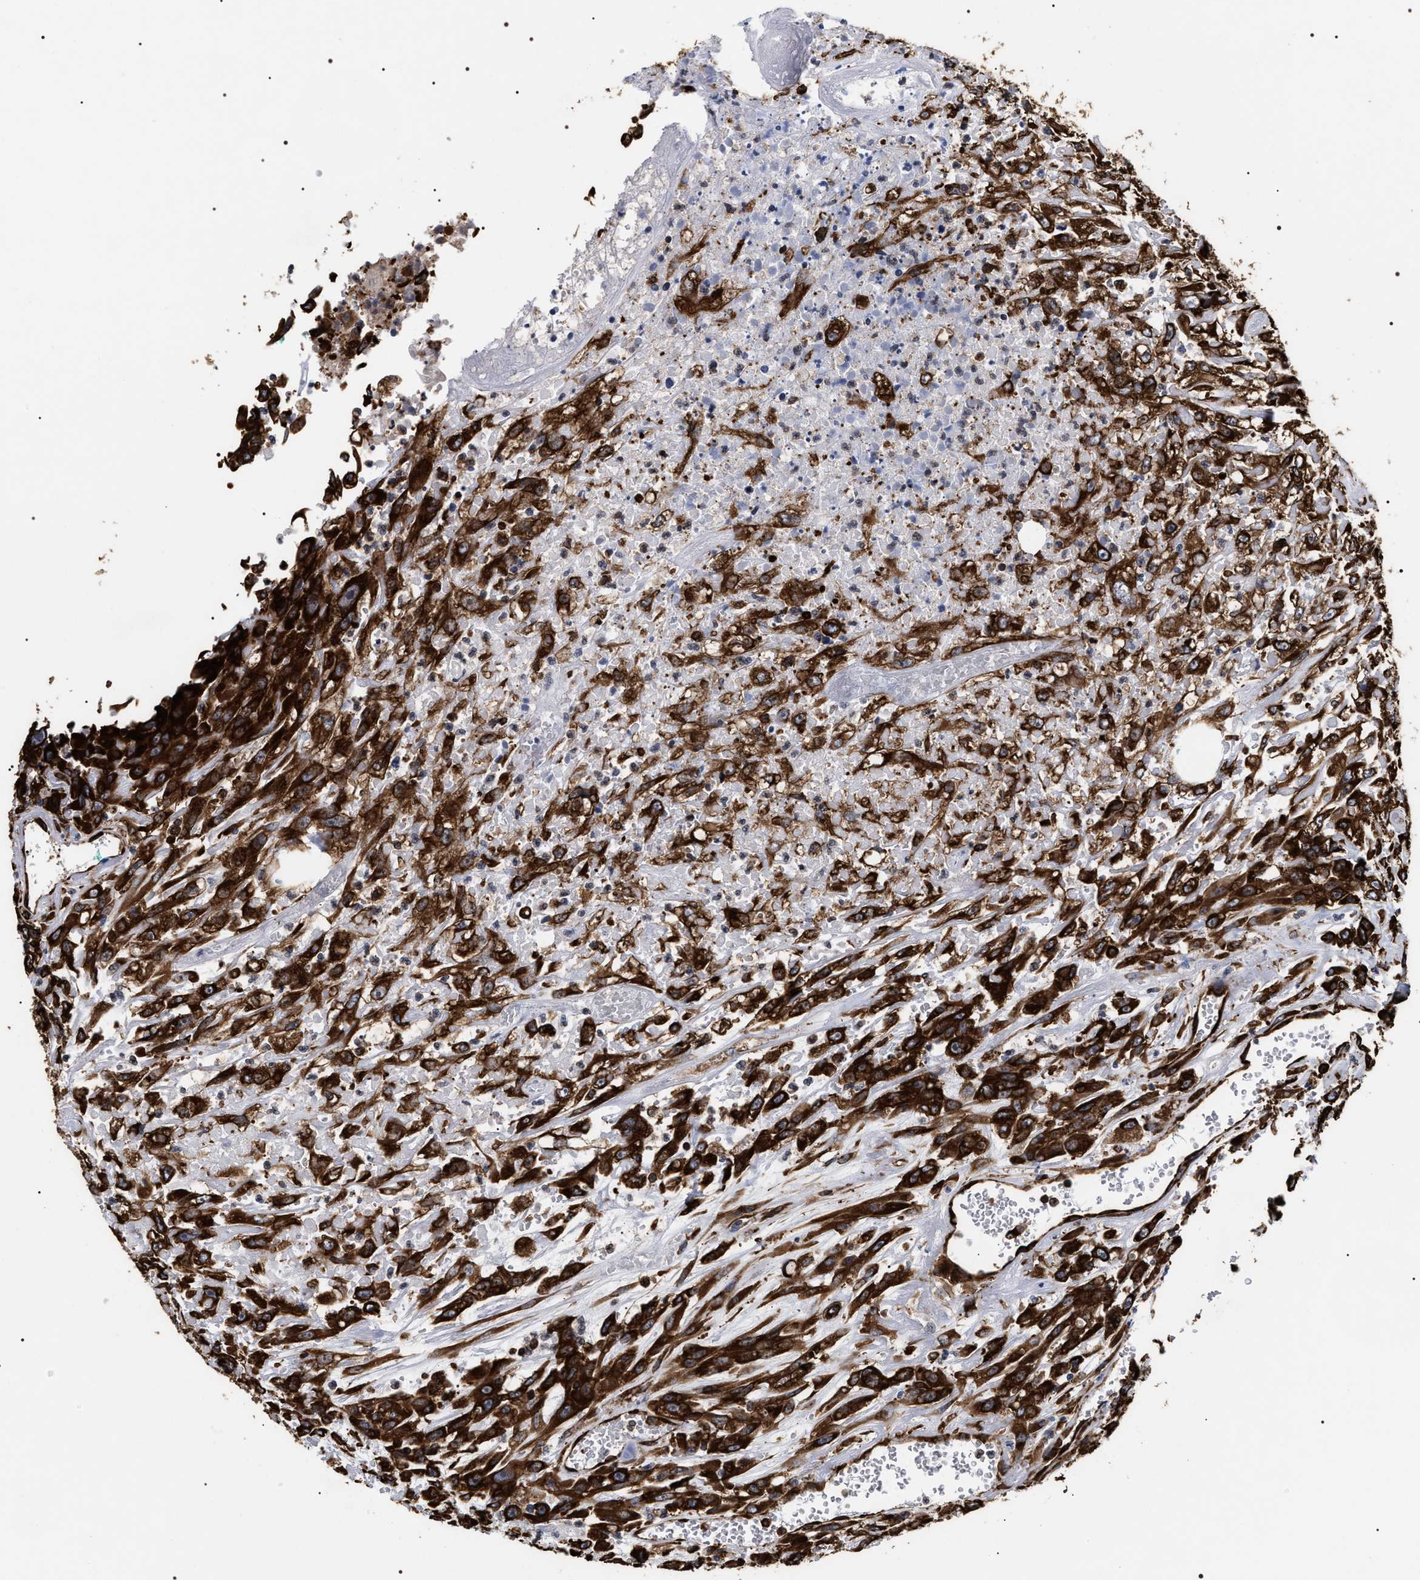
{"staining": {"intensity": "strong", "quantity": ">75%", "location": "cytoplasmic/membranous"}, "tissue": "urothelial cancer", "cell_type": "Tumor cells", "image_type": "cancer", "snomed": [{"axis": "morphology", "description": "Urothelial carcinoma, High grade"}, {"axis": "topography", "description": "Urinary bladder"}], "caption": "High-grade urothelial carcinoma stained for a protein (brown) demonstrates strong cytoplasmic/membranous positive staining in about >75% of tumor cells.", "gene": "SERBP1", "patient": {"sex": "male", "age": 46}}